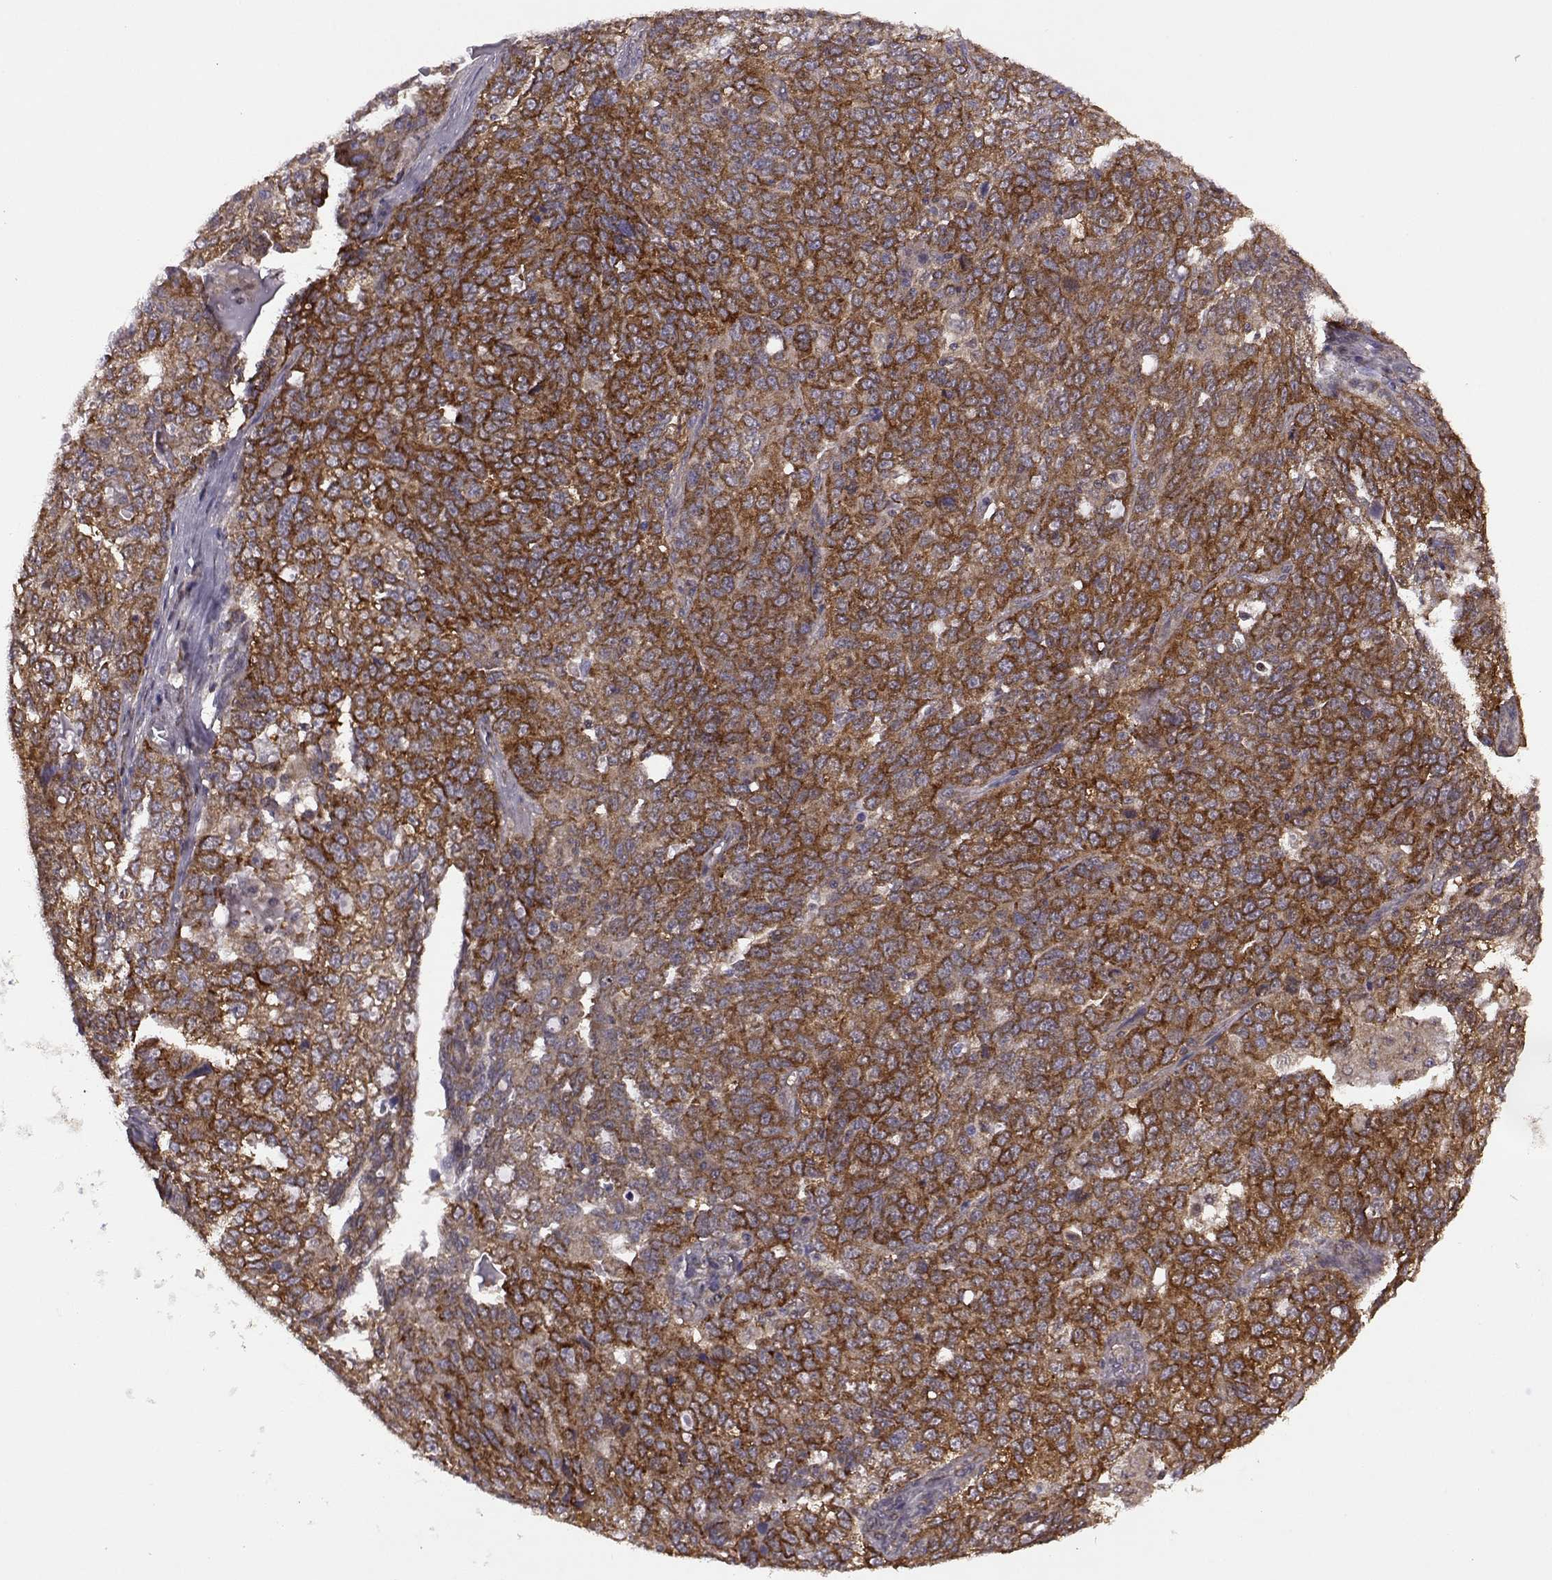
{"staining": {"intensity": "strong", "quantity": ">75%", "location": "cytoplasmic/membranous"}, "tissue": "ovarian cancer", "cell_type": "Tumor cells", "image_type": "cancer", "snomed": [{"axis": "morphology", "description": "Cystadenocarcinoma, serous, NOS"}, {"axis": "topography", "description": "Ovary"}], "caption": "This is a micrograph of immunohistochemistry (IHC) staining of ovarian cancer, which shows strong staining in the cytoplasmic/membranous of tumor cells.", "gene": "URI1", "patient": {"sex": "female", "age": 71}}